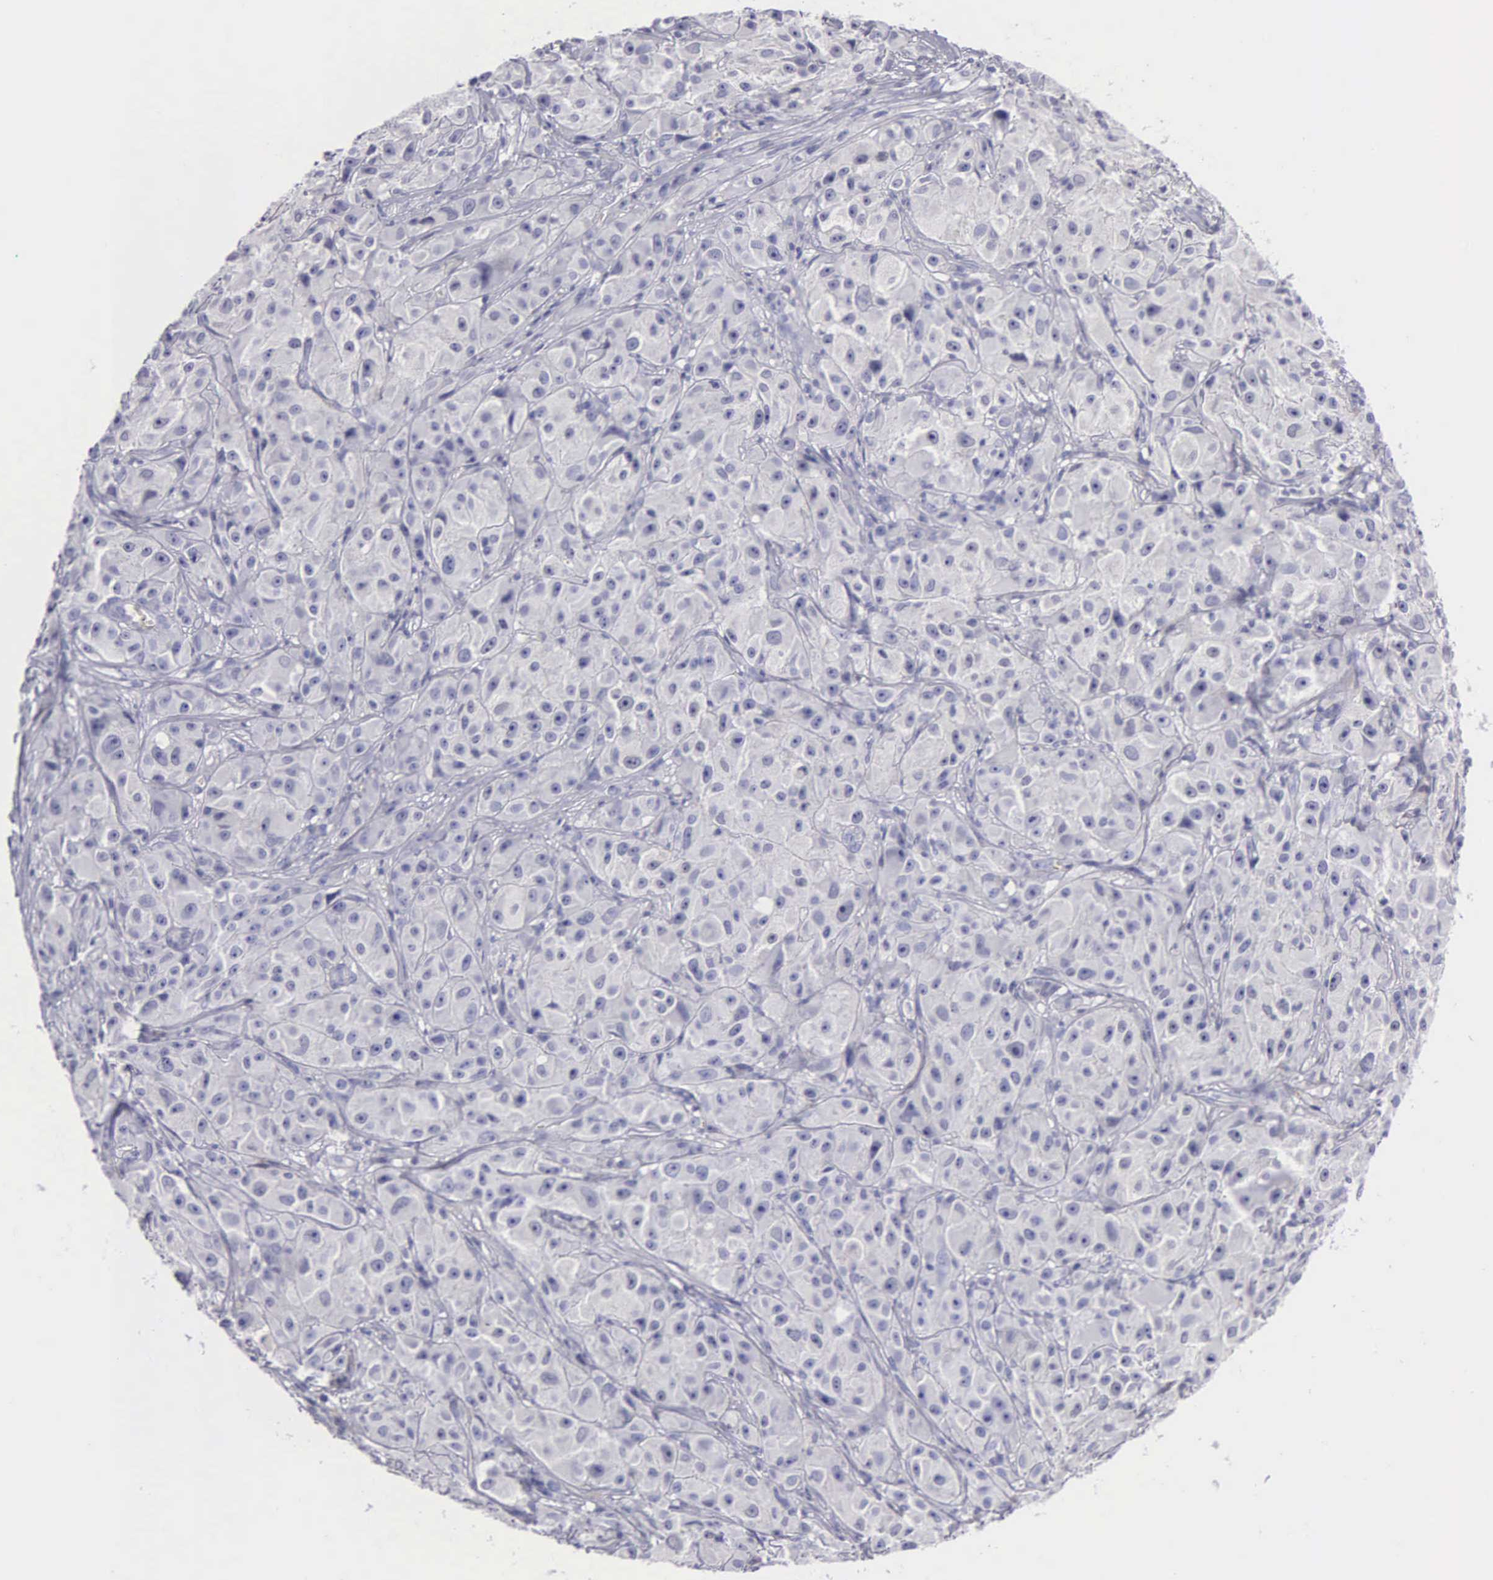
{"staining": {"intensity": "negative", "quantity": "none", "location": "none"}, "tissue": "melanoma", "cell_type": "Tumor cells", "image_type": "cancer", "snomed": [{"axis": "morphology", "description": "Malignant melanoma, NOS"}, {"axis": "topography", "description": "Skin"}], "caption": "Immunohistochemistry micrograph of malignant melanoma stained for a protein (brown), which shows no expression in tumor cells.", "gene": "FBLN5", "patient": {"sex": "male", "age": 56}}